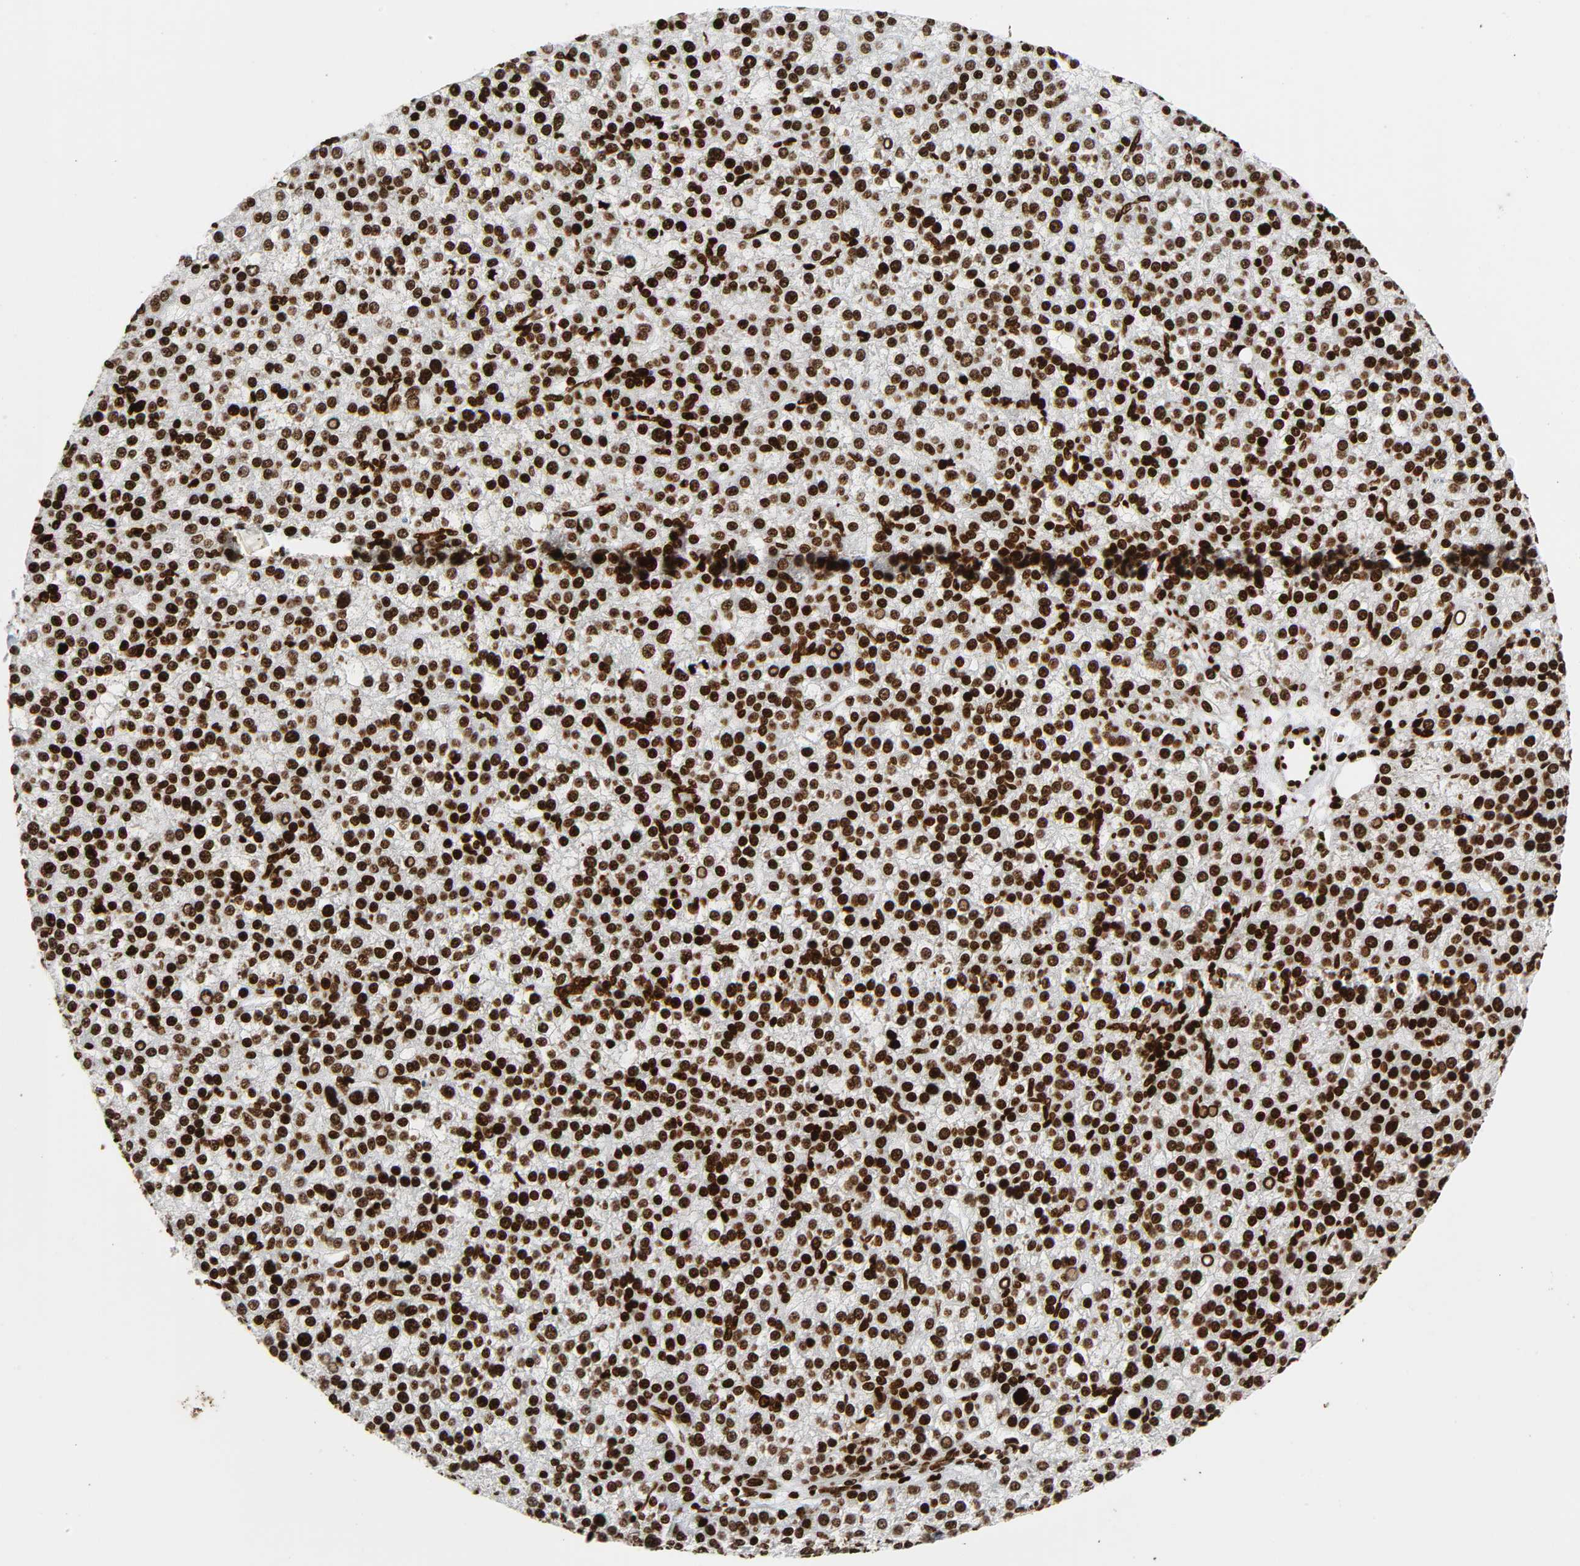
{"staining": {"intensity": "strong", "quantity": ">75%", "location": "nuclear"}, "tissue": "liver cancer", "cell_type": "Tumor cells", "image_type": "cancer", "snomed": [{"axis": "morphology", "description": "Carcinoma, Hepatocellular, NOS"}, {"axis": "topography", "description": "Liver"}], "caption": "High-magnification brightfield microscopy of liver cancer (hepatocellular carcinoma) stained with DAB (3,3'-diaminobenzidine) (brown) and counterstained with hematoxylin (blue). tumor cells exhibit strong nuclear expression is present in about>75% of cells.", "gene": "RXRA", "patient": {"sex": "female", "age": 58}}